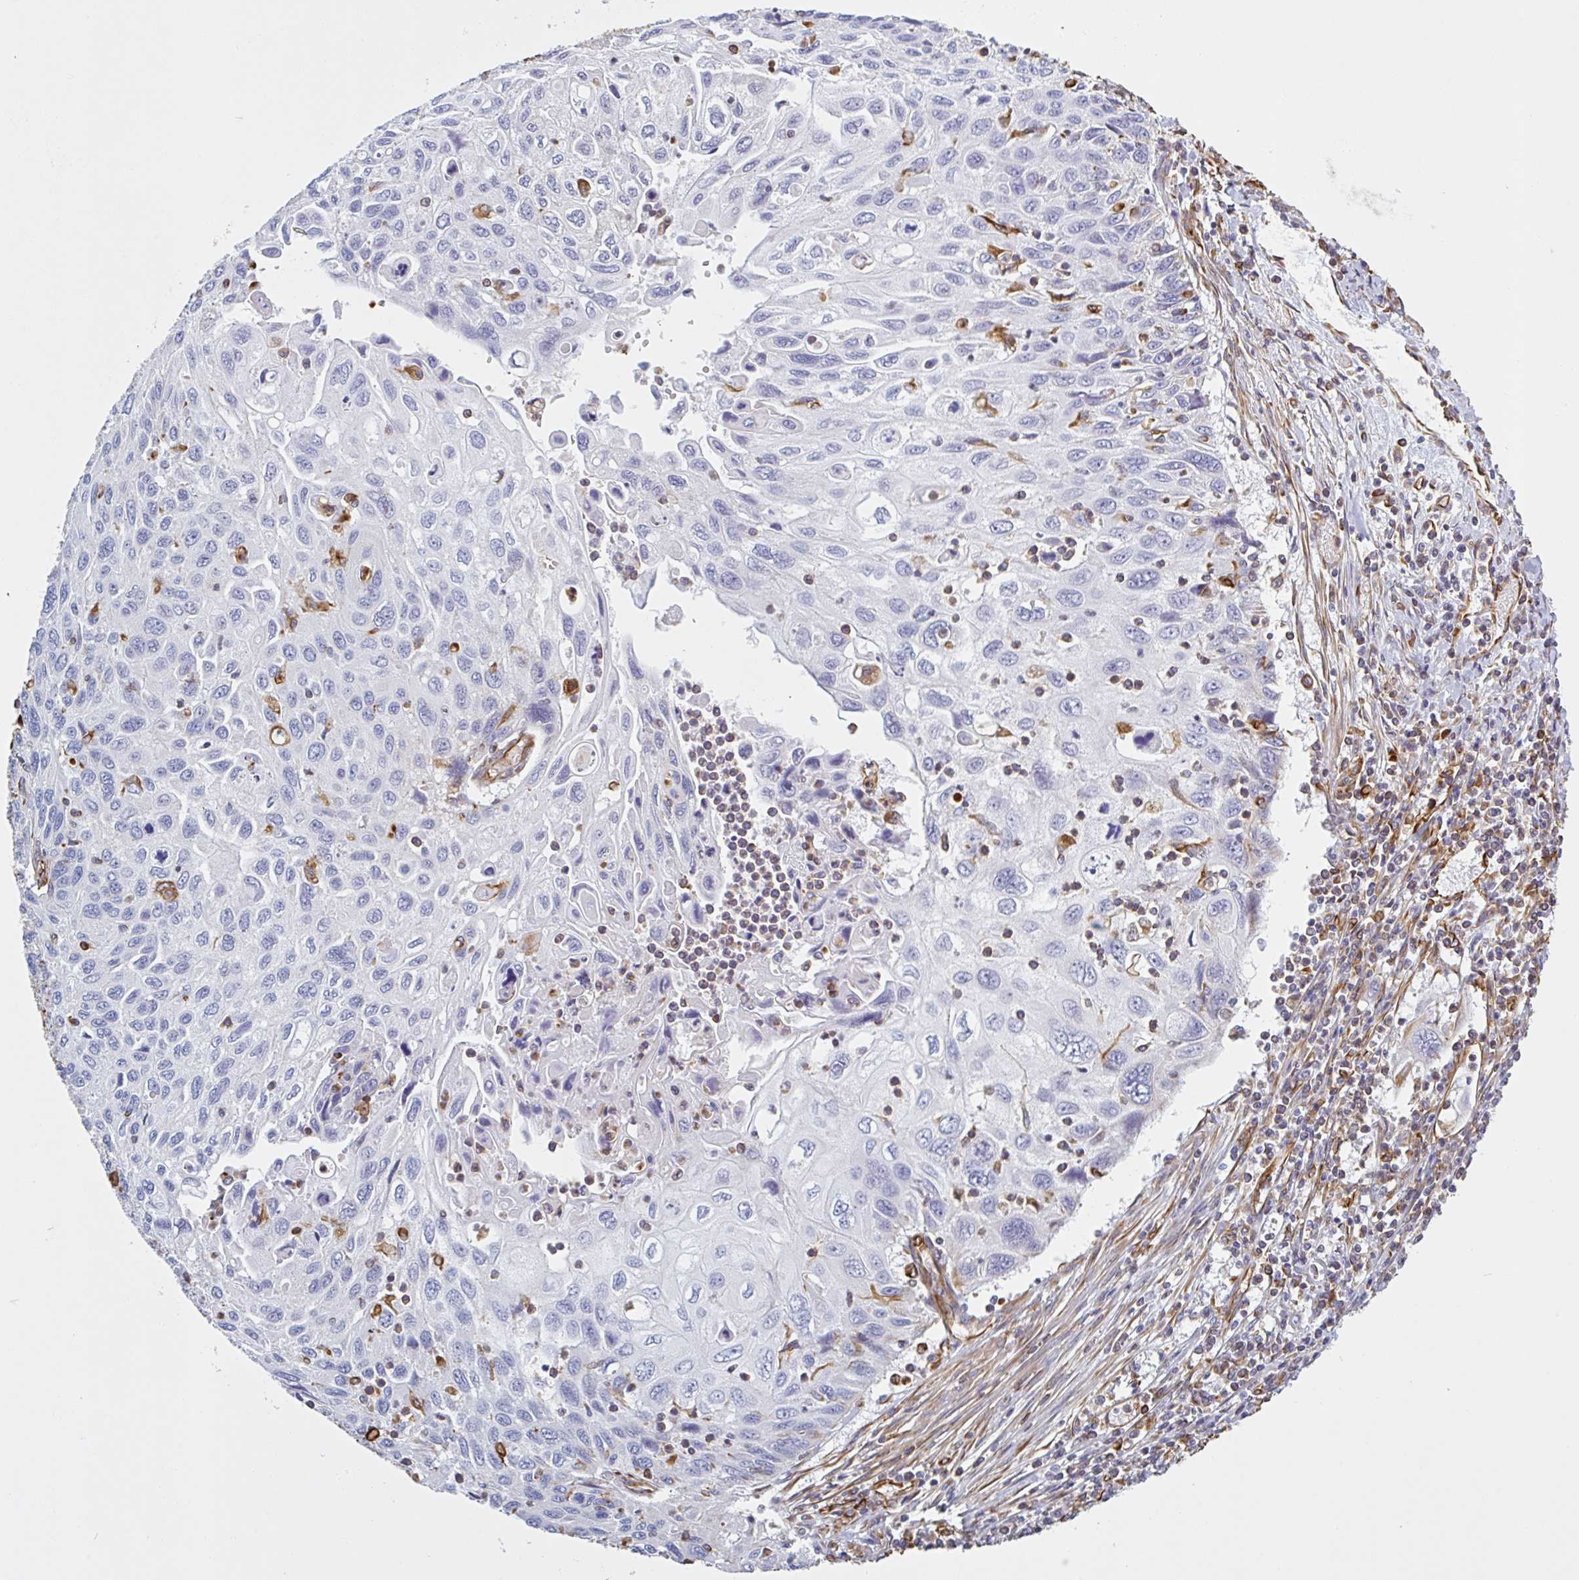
{"staining": {"intensity": "negative", "quantity": "none", "location": "none"}, "tissue": "cervical cancer", "cell_type": "Tumor cells", "image_type": "cancer", "snomed": [{"axis": "morphology", "description": "Squamous cell carcinoma, NOS"}, {"axis": "topography", "description": "Cervix"}], "caption": "Tumor cells are negative for protein expression in human cervical cancer (squamous cell carcinoma).", "gene": "PPFIA1", "patient": {"sex": "female", "age": 70}}